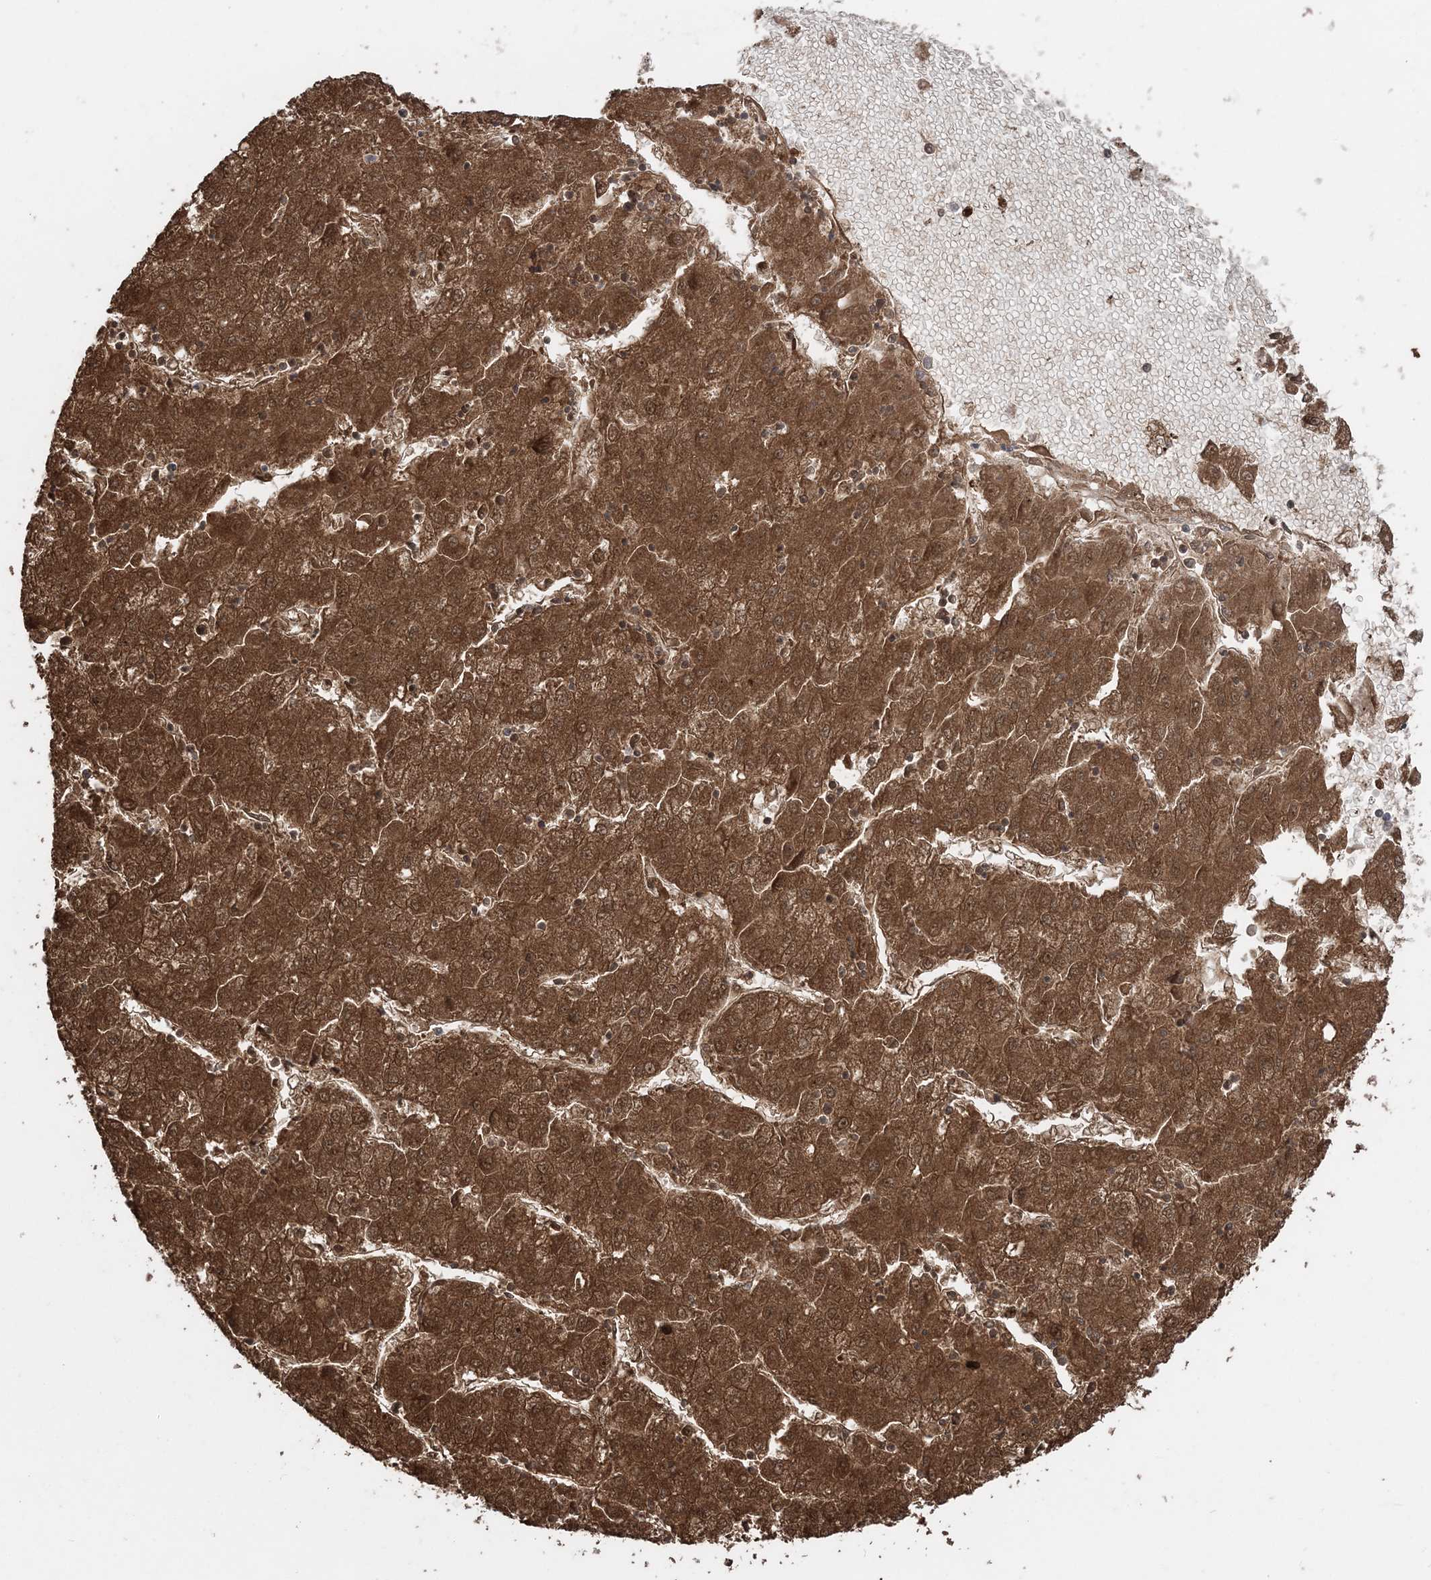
{"staining": {"intensity": "strong", "quantity": ">75%", "location": "cytoplasmic/membranous"}, "tissue": "liver cancer", "cell_type": "Tumor cells", "image_type": "cancer", "snomed": [{"axis": "morphology", "description": "Carcinoma, Hepatocellular, NOS"}, {"axis": "topography", "description": "Liver"}], "caption": "Protein positivity by immunohistochemistry (IHC) shows strong cytoplasmic/membranous staining in about >75% of tumor cells in liver cancer.", "gene": "SLU7", "patient": {"sex": "male", "age": 72}}